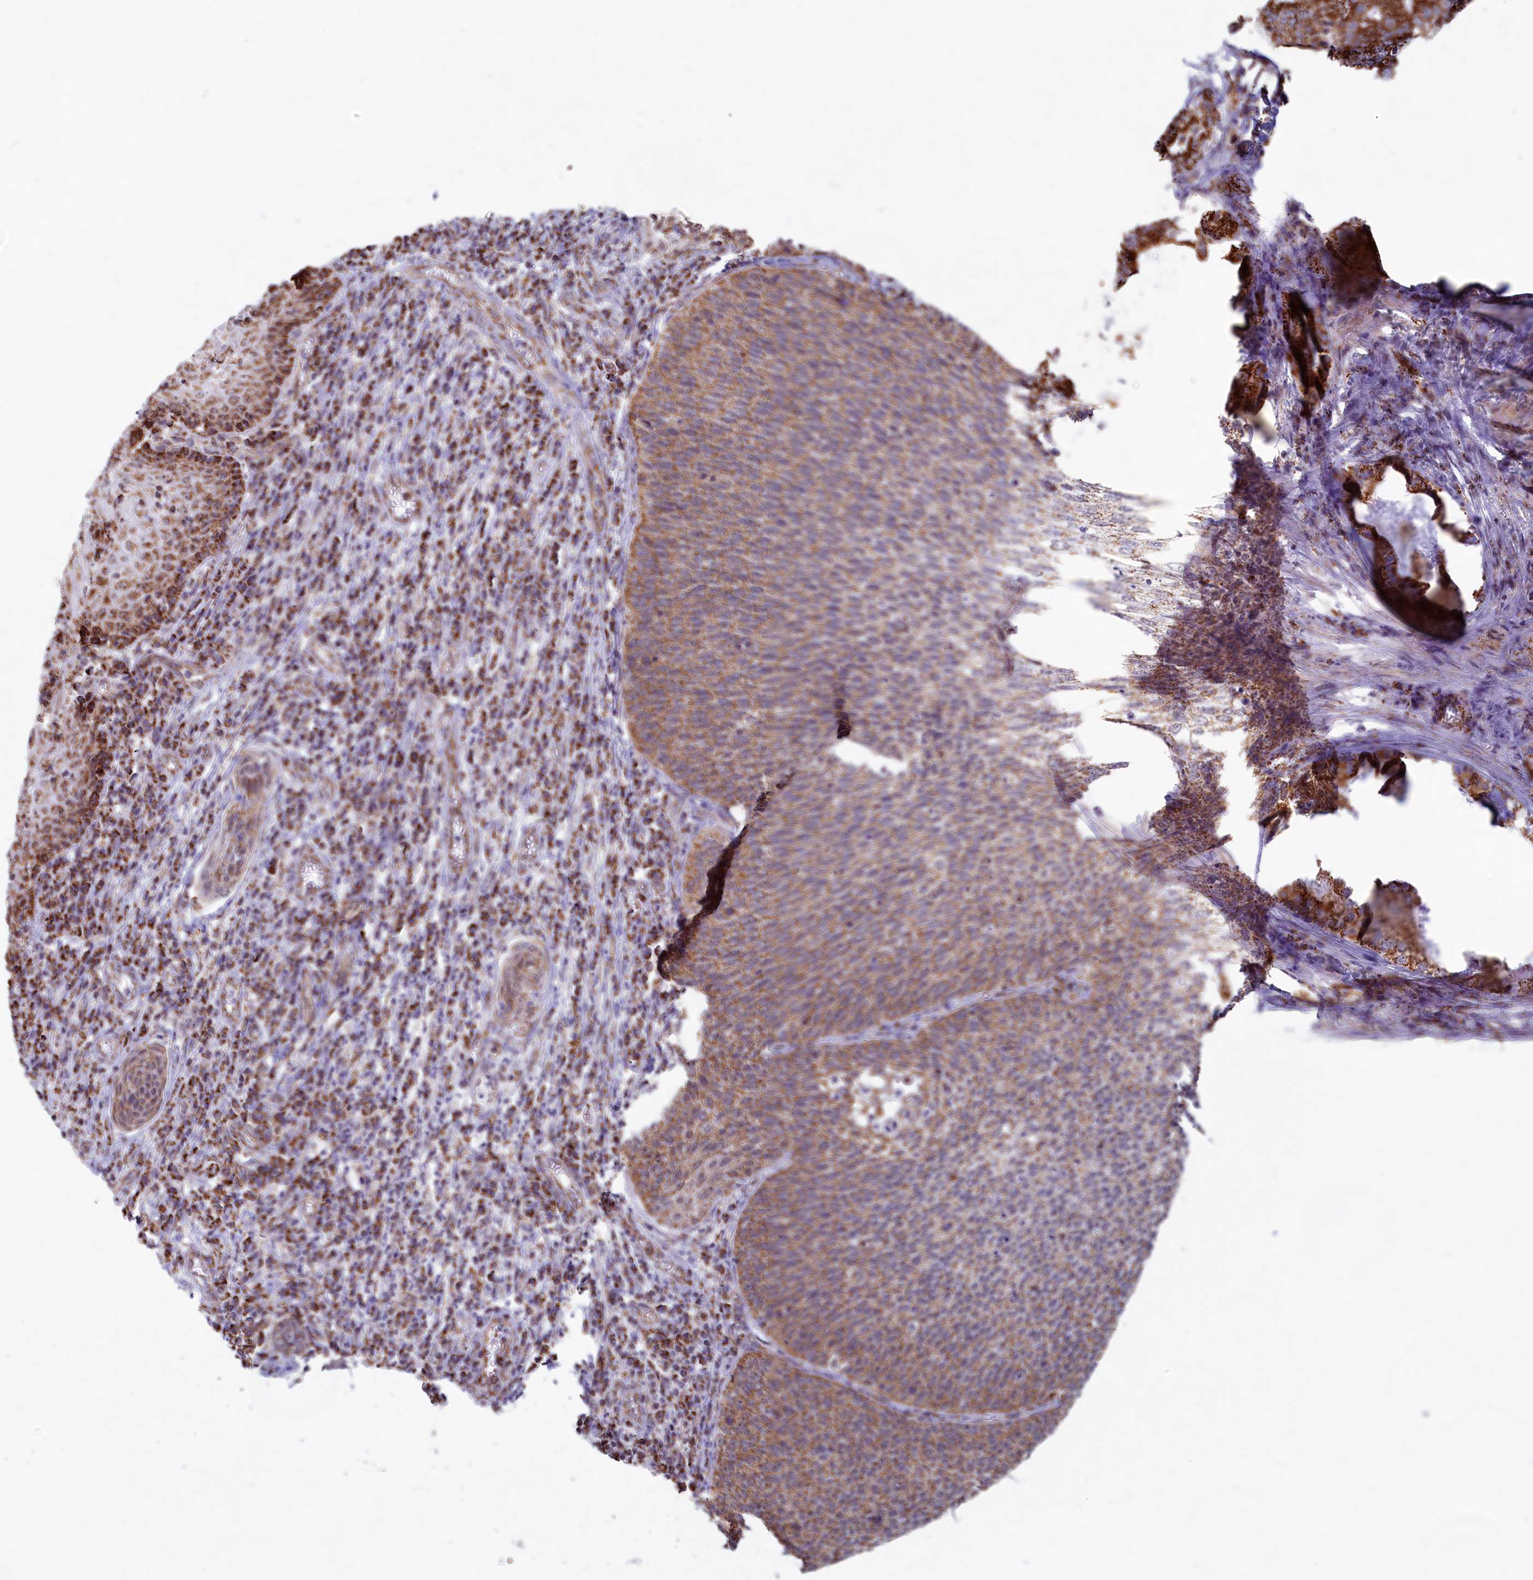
{"staining": {"intensity": "moderate", "quantity": ">75%", "location": "cytoplasmic/membranous"}, "tissue": "cervical cancer", "cell_type": "Tumor cells", "image_type": "cancer", "snomed": [{"axis": "morphology", "description": "Squamous cell carcinoma, NOS"}, {"axis": "topography", "description": "Cervix"}], "caption": "A histopathology image of human squamous cell carcinoma (cervical) stained for a protein displays moderate cytoplasmic/membranous brown staining in tumor cells. The protein of interest is stained brown, and the nuclei are stained in blue (DAB (3,3'-diaminobenzidine) IHC with brightfield microscopy, high magnification).", "gene": "C1D", "patient": {"sex": "female", "age": 34}}